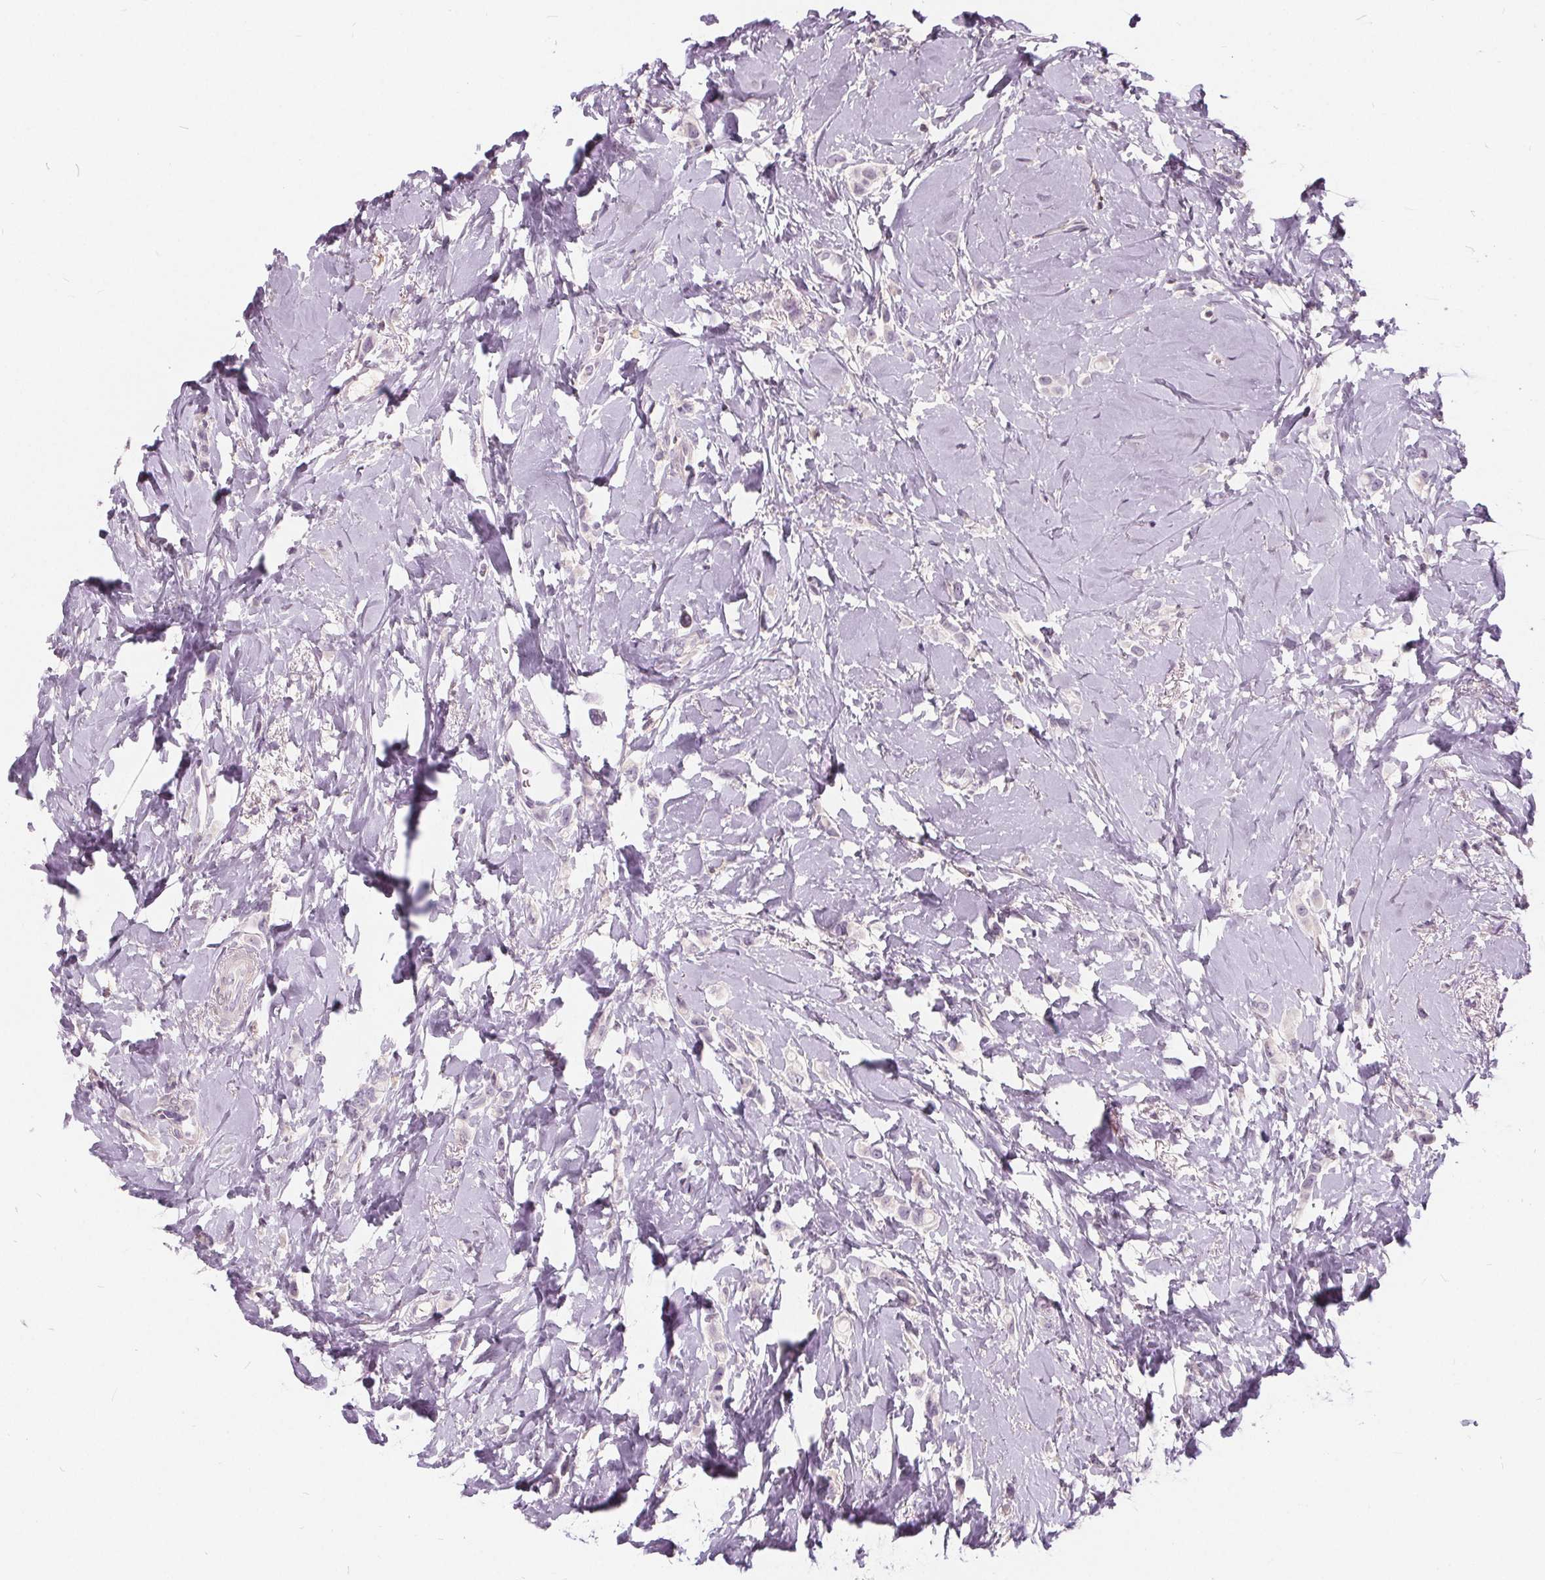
{"staining": {"intensity": "negative", "quantity": "none", "location": "none"}, "tissue": "breast cancer", "cell_type": "Tumor cells", "image_type": "cancer", "snomed": [{"axis": "morphology", "description": "Lobular carcinoma"}, {"axis": "topography", "description": "Breast"}], "caption": "High power microscopy photomicrograph of an immunohistochemistry histopathology image of lobular carcinoma (breast), revealing no significant expression in tumor cells.", "gene": "HAAO", "patient": {"sex": "female", "age": 66}}